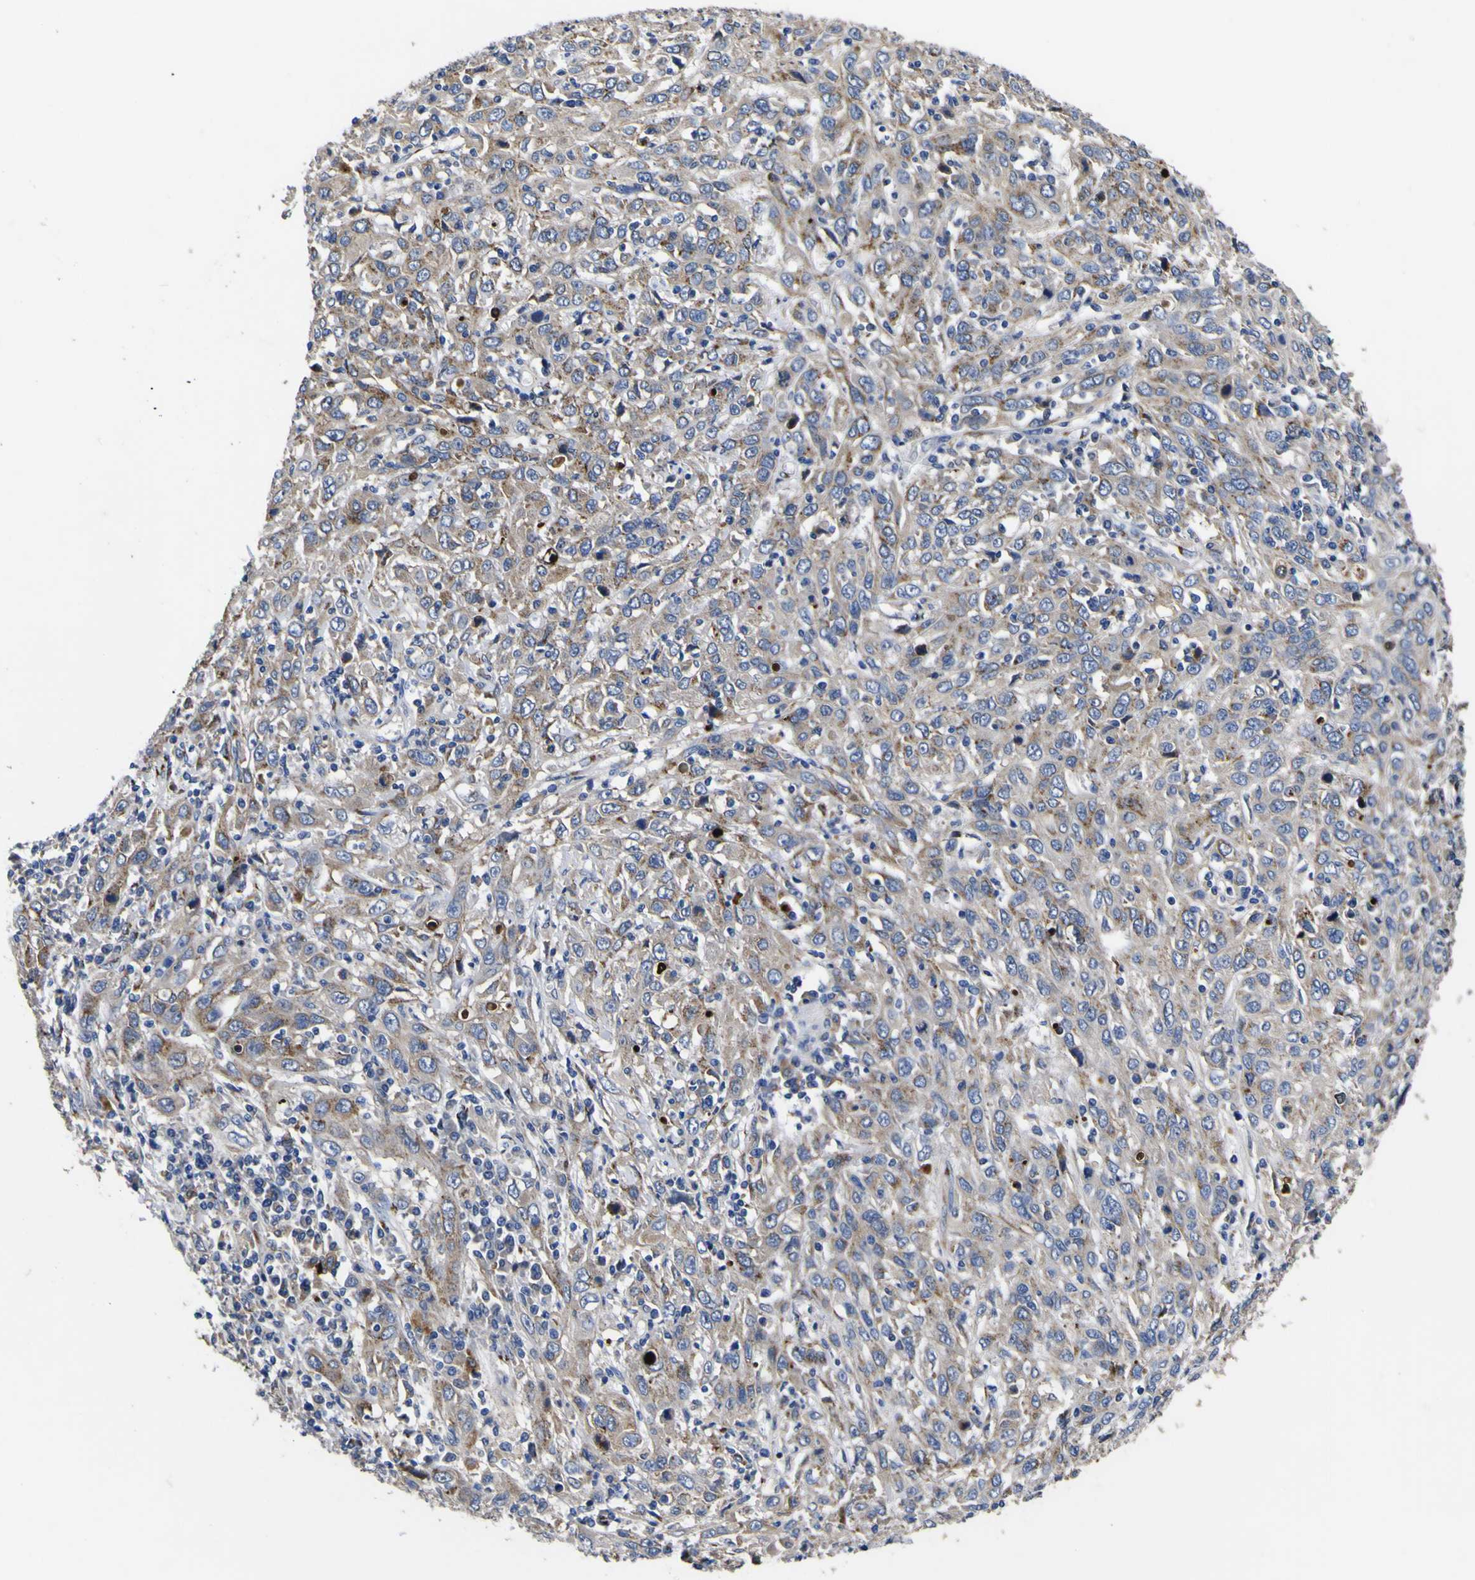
{"staining": {"intensity": "moderate", "quantity": ">75%", "location": "cytoplasmic/membranous"}, "tissue": "cervical cancer", "cell_type": "Tumor cells", "image_type": "cancer", "snomed": [{"axis": "morphology", "description": "Squamous cell carcinoma, NOS"}, {"axis": "topography", "description": "Cervix"}], "caption": "High-power microscopy captured an IHC histopathology image of cervical cancer, revealing moderate cytoplasmic/membranous staining in about >75% of tumor cells.", "gene": "COA1", "patient": {"sex": "female", "age": 46}}